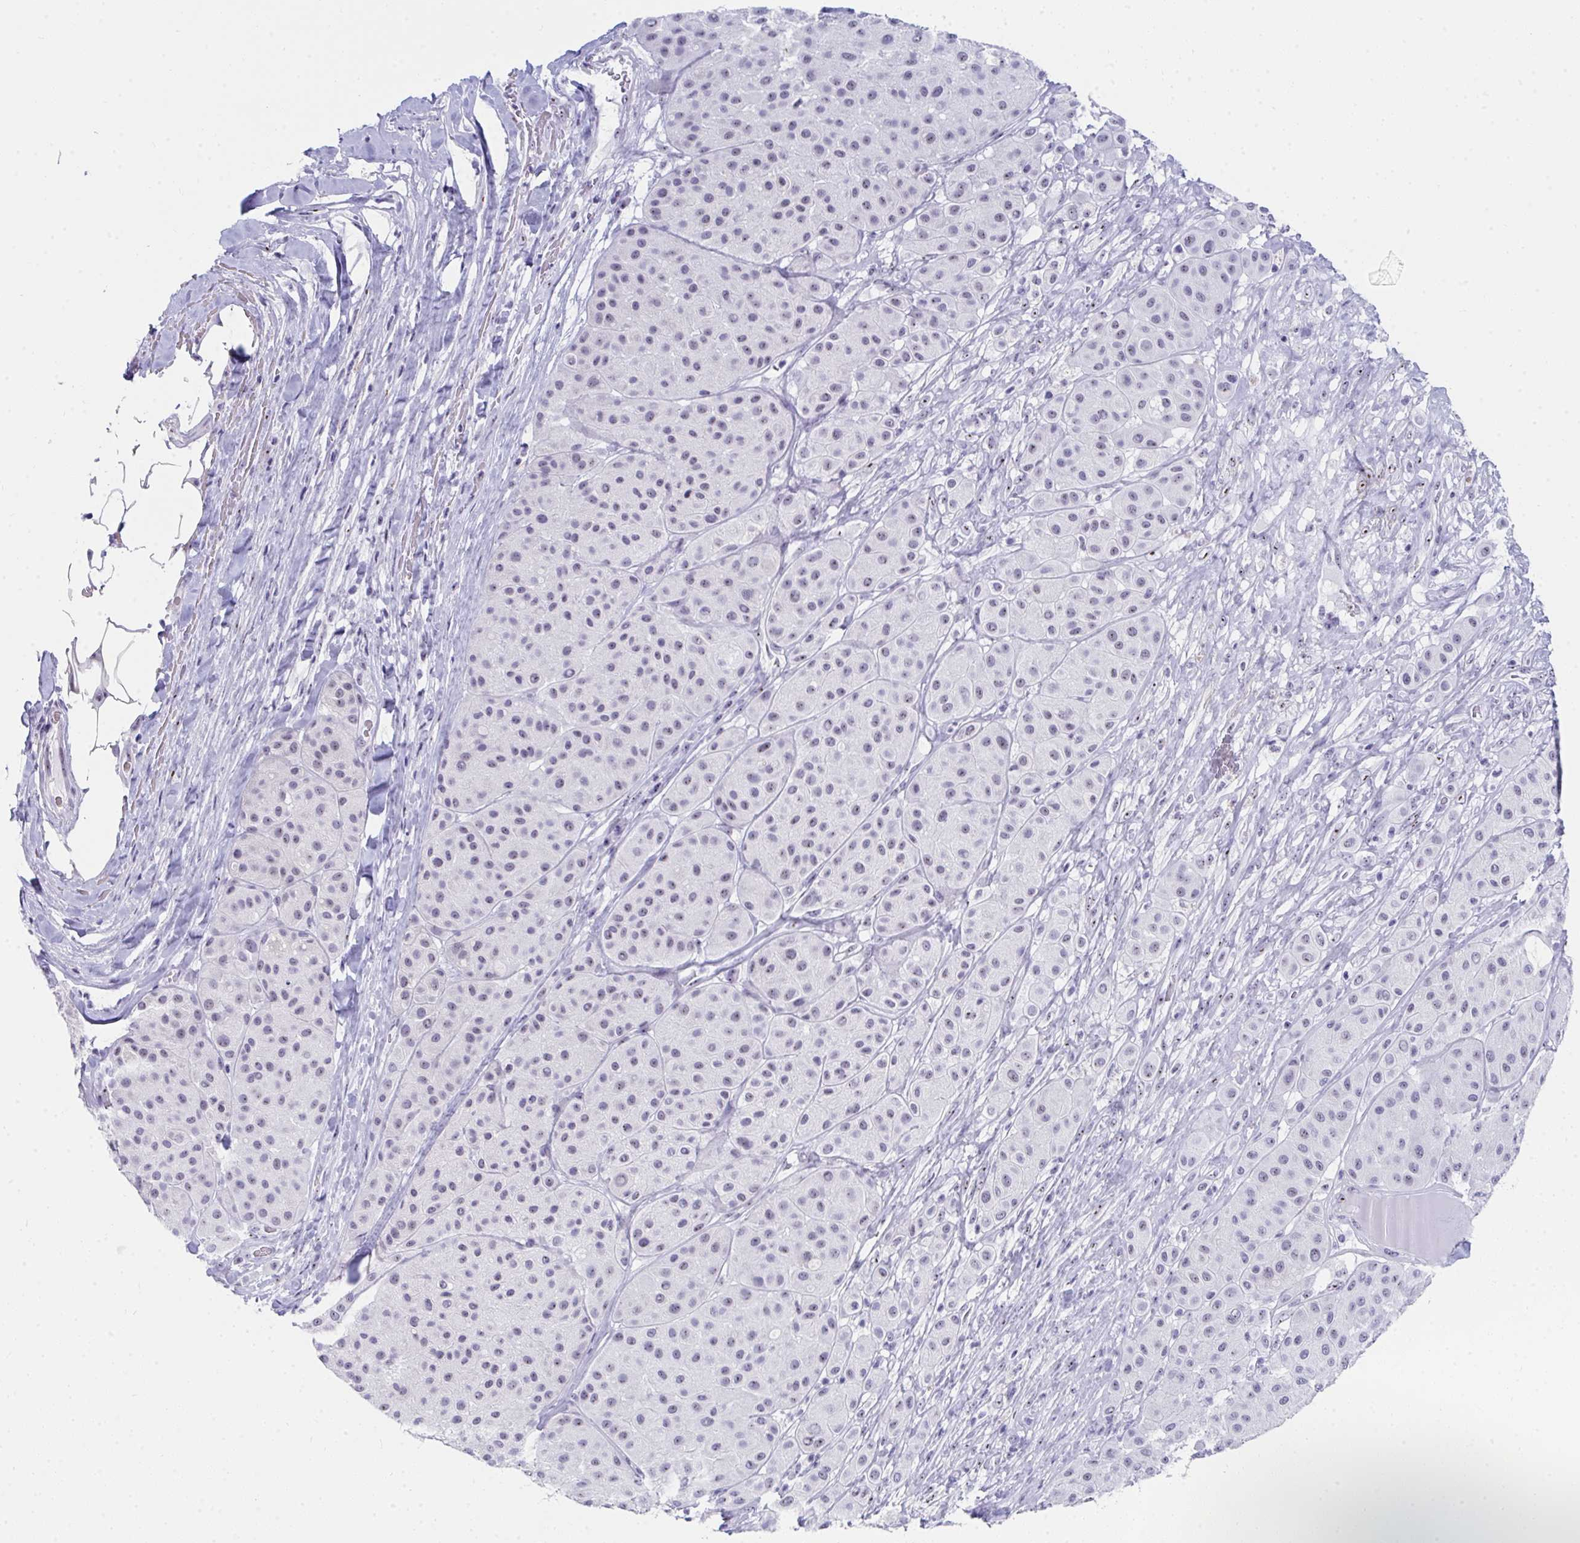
{"staining": {"intensity": "negative", "quantity": "none", "location": "none"}, "tissue": "melanoma", "cell_type": "Tumor cells", "image_type": "cancer", "snomed": [{"axis": "morphology", "description": "Malignant melanoma, Metastatic site"}, {"axis": "topography", "description": "Smooth muscle"}], "caption": "A high-resolution image shows immunohistochemistry staining of malignant melanoma (metastatic site), which demonstrates no significant positivity in tumor cells.", "gene": "NOP10", "patient": {"sex": "male", "age": 41}}